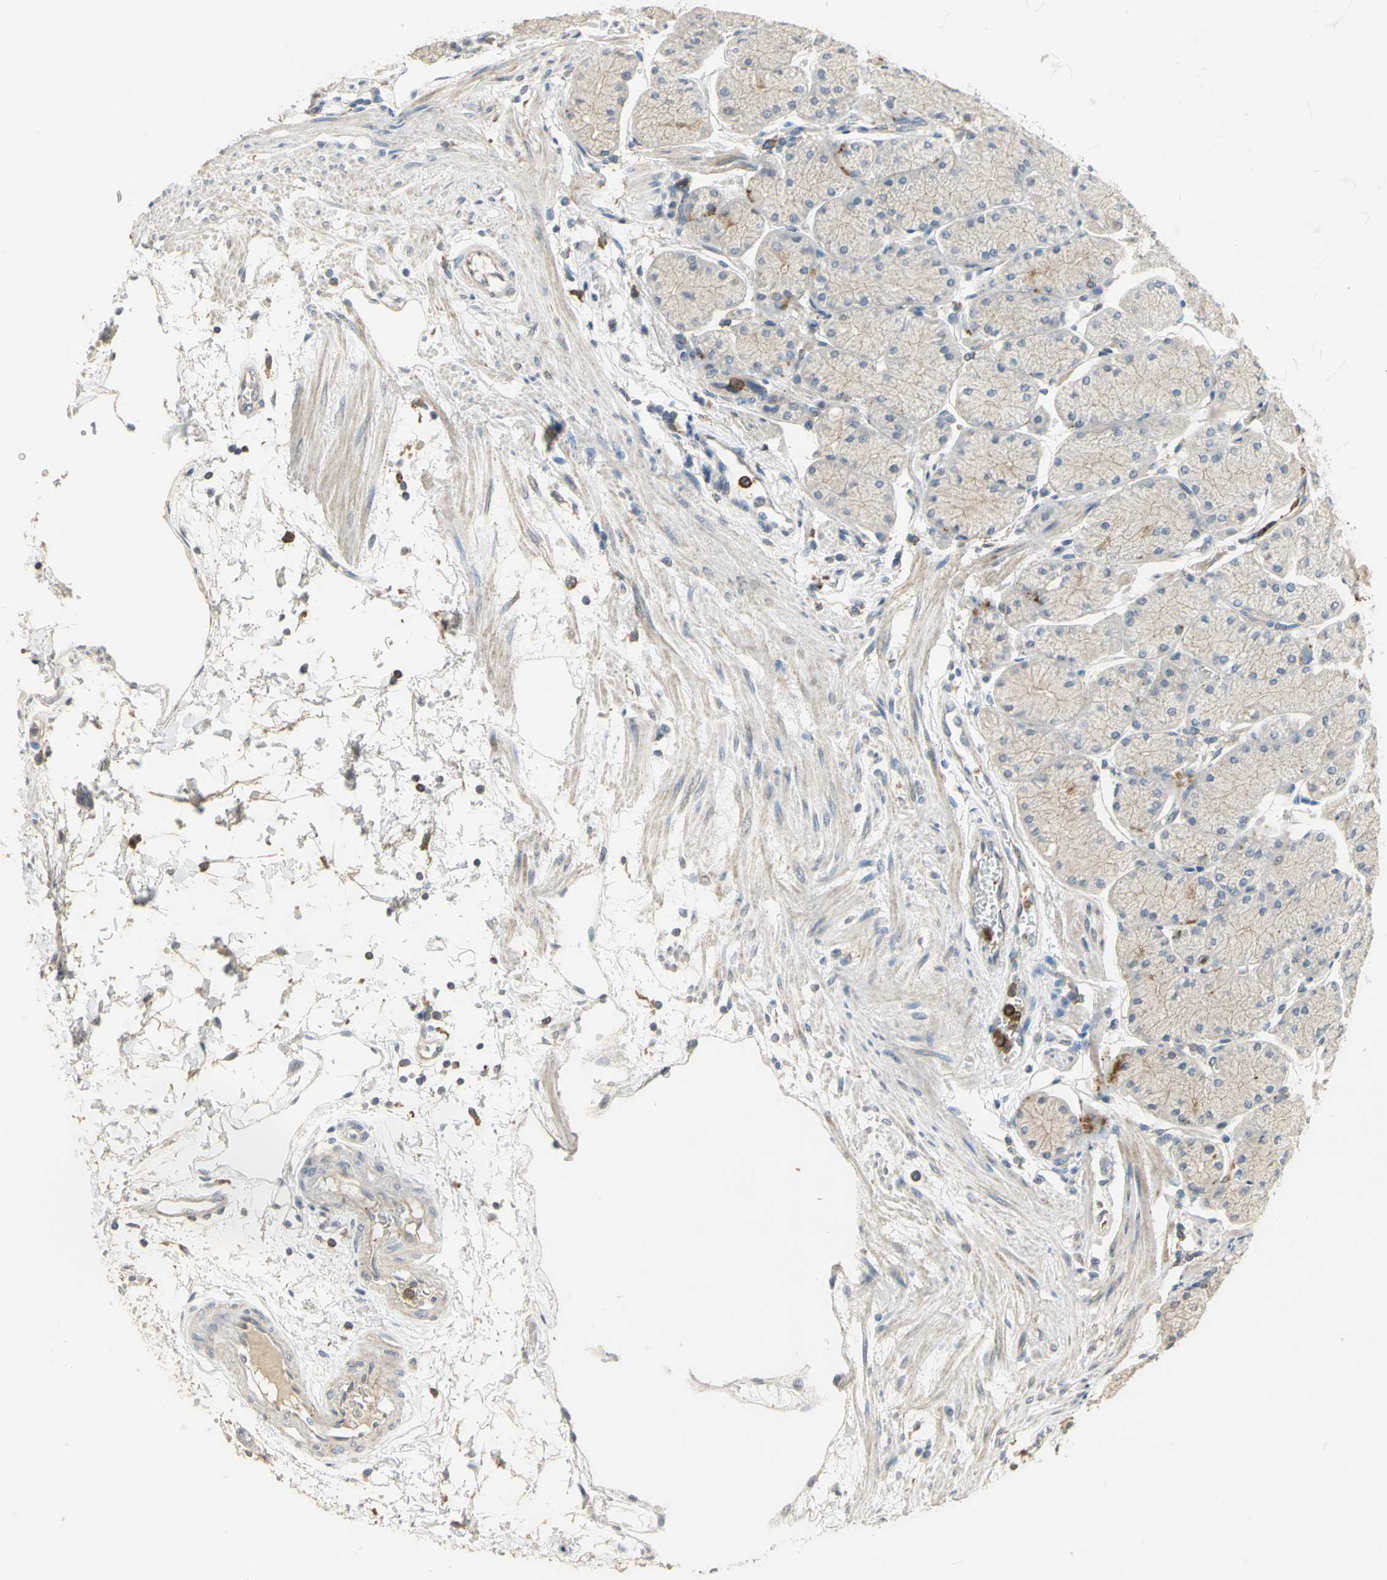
{"staining": {"intensity": "negative", "quantity": "none", "location": "none"}, "tissue": "stomach", "cell_type": "Glandular cells", "image_type": "normal", "snomed": [{"axis": "morphology", "description": "Normal tissue, NOS"}, {"axis": "topography", "description": "Stomach, upper"}, {"axis": "topography", "description": "Stomach"}], "caption": "A high-resolution photomicrograph shows immunohistochemistry (IHC) staining of benign stomach, which demonstrates no significant positivity in glandular cells. The staining is performed using DAB brown chromogen with nuclei counter-stained in using hematoxylin.", "gene": "SKAP2", "patient": {"sex": "male", "age": 76}}